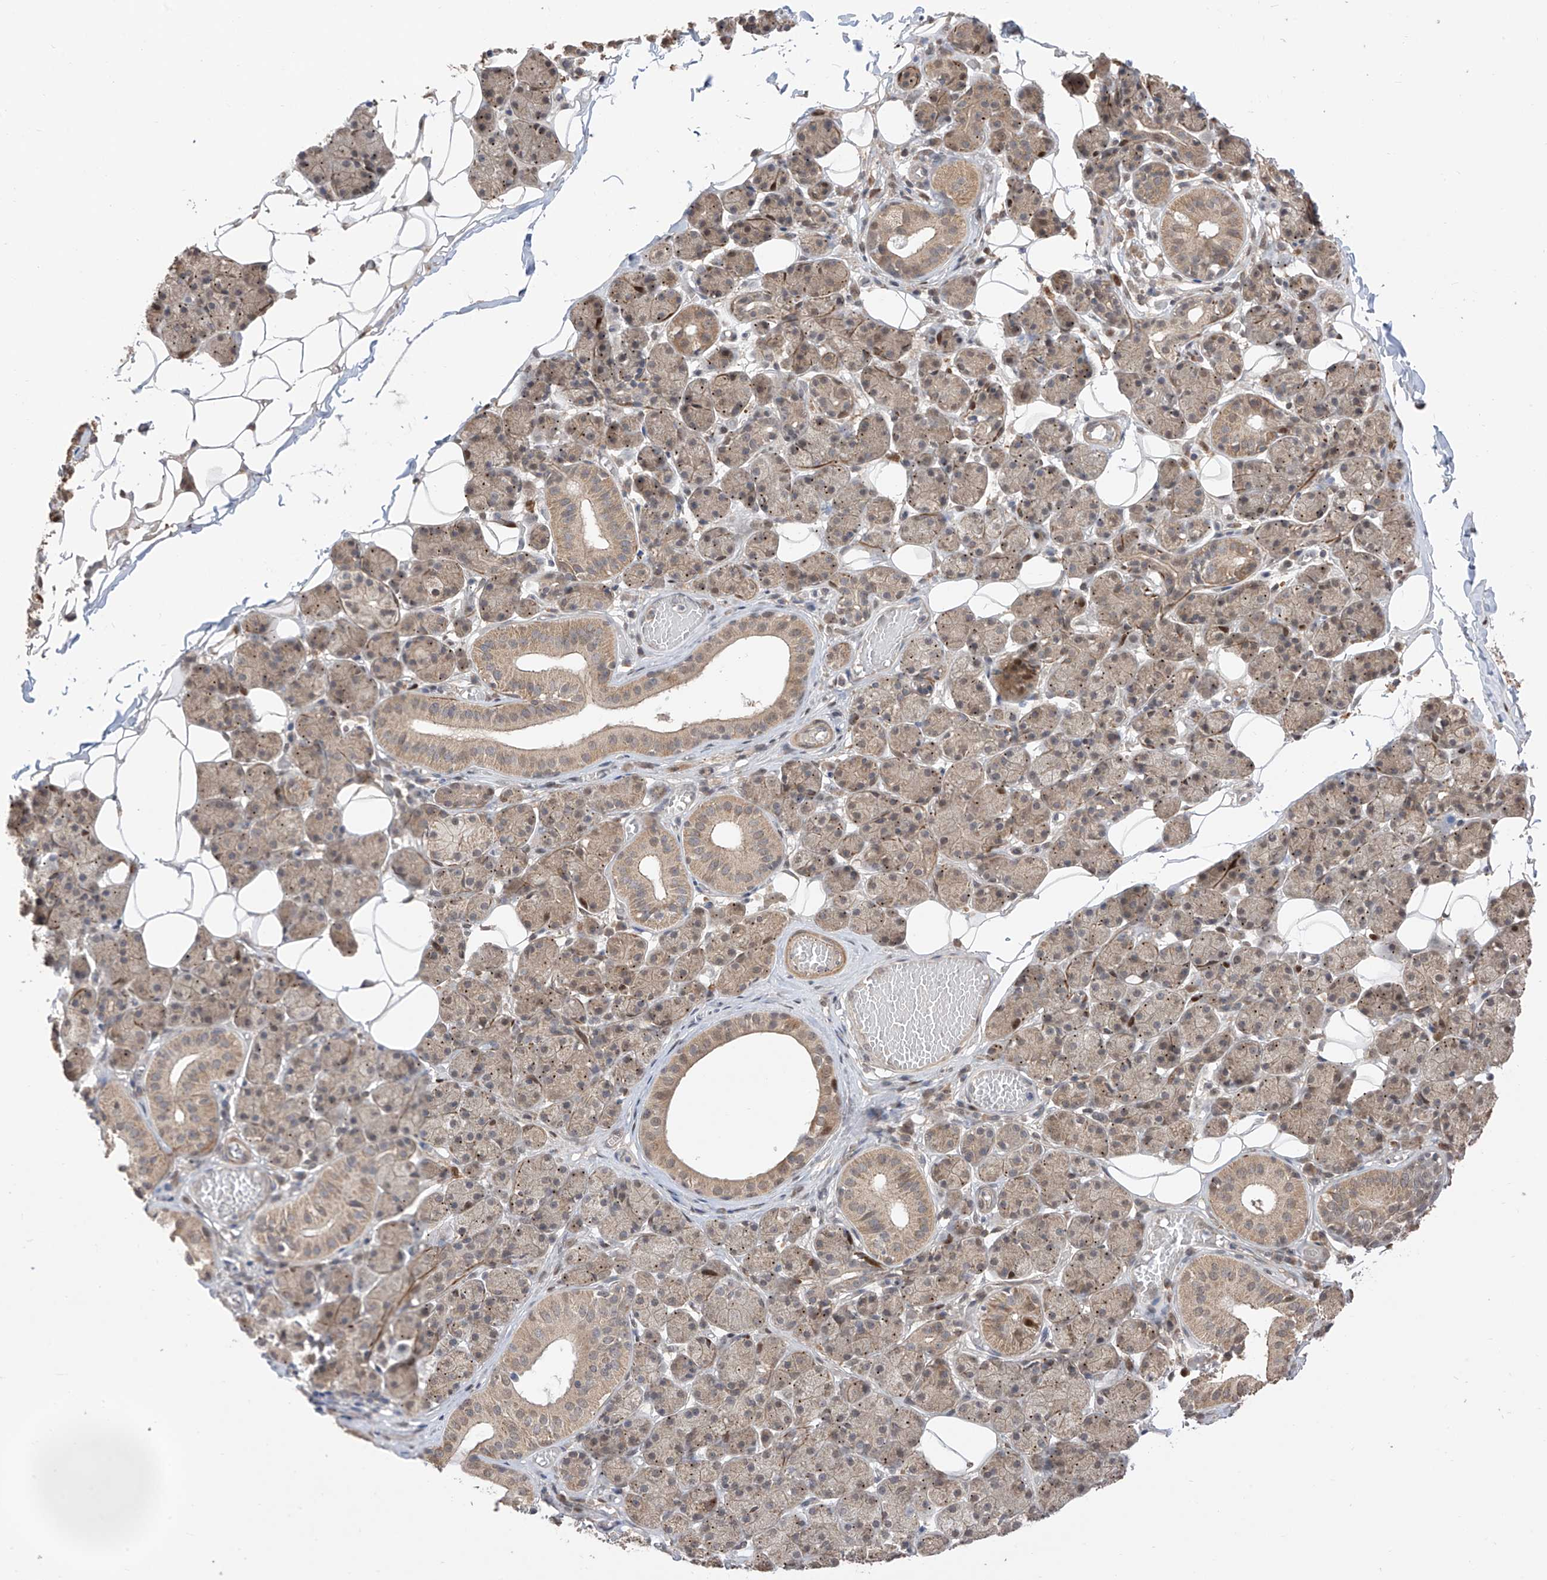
{"staining": {"intensity": "moderate", "quantity": ">75%", "location": "cytoplasmic/membranous"}, "tissue": "salivary gland", "cell_type": "Glandular cells", "image_type": "normal", "snomed": [{"axis": "morphology", "description": "Normal tissue, NOS"}, {"axis": "topography", "description": "Salivary gland"}], "caption": "Human salivary gland stained with a brown dye reveals moderate cytoplasmic/membranous positive positivity in approximately >75% of glandular cells.", "gene": "LATS1", "patient": {"sex": "female", "age": 33}}